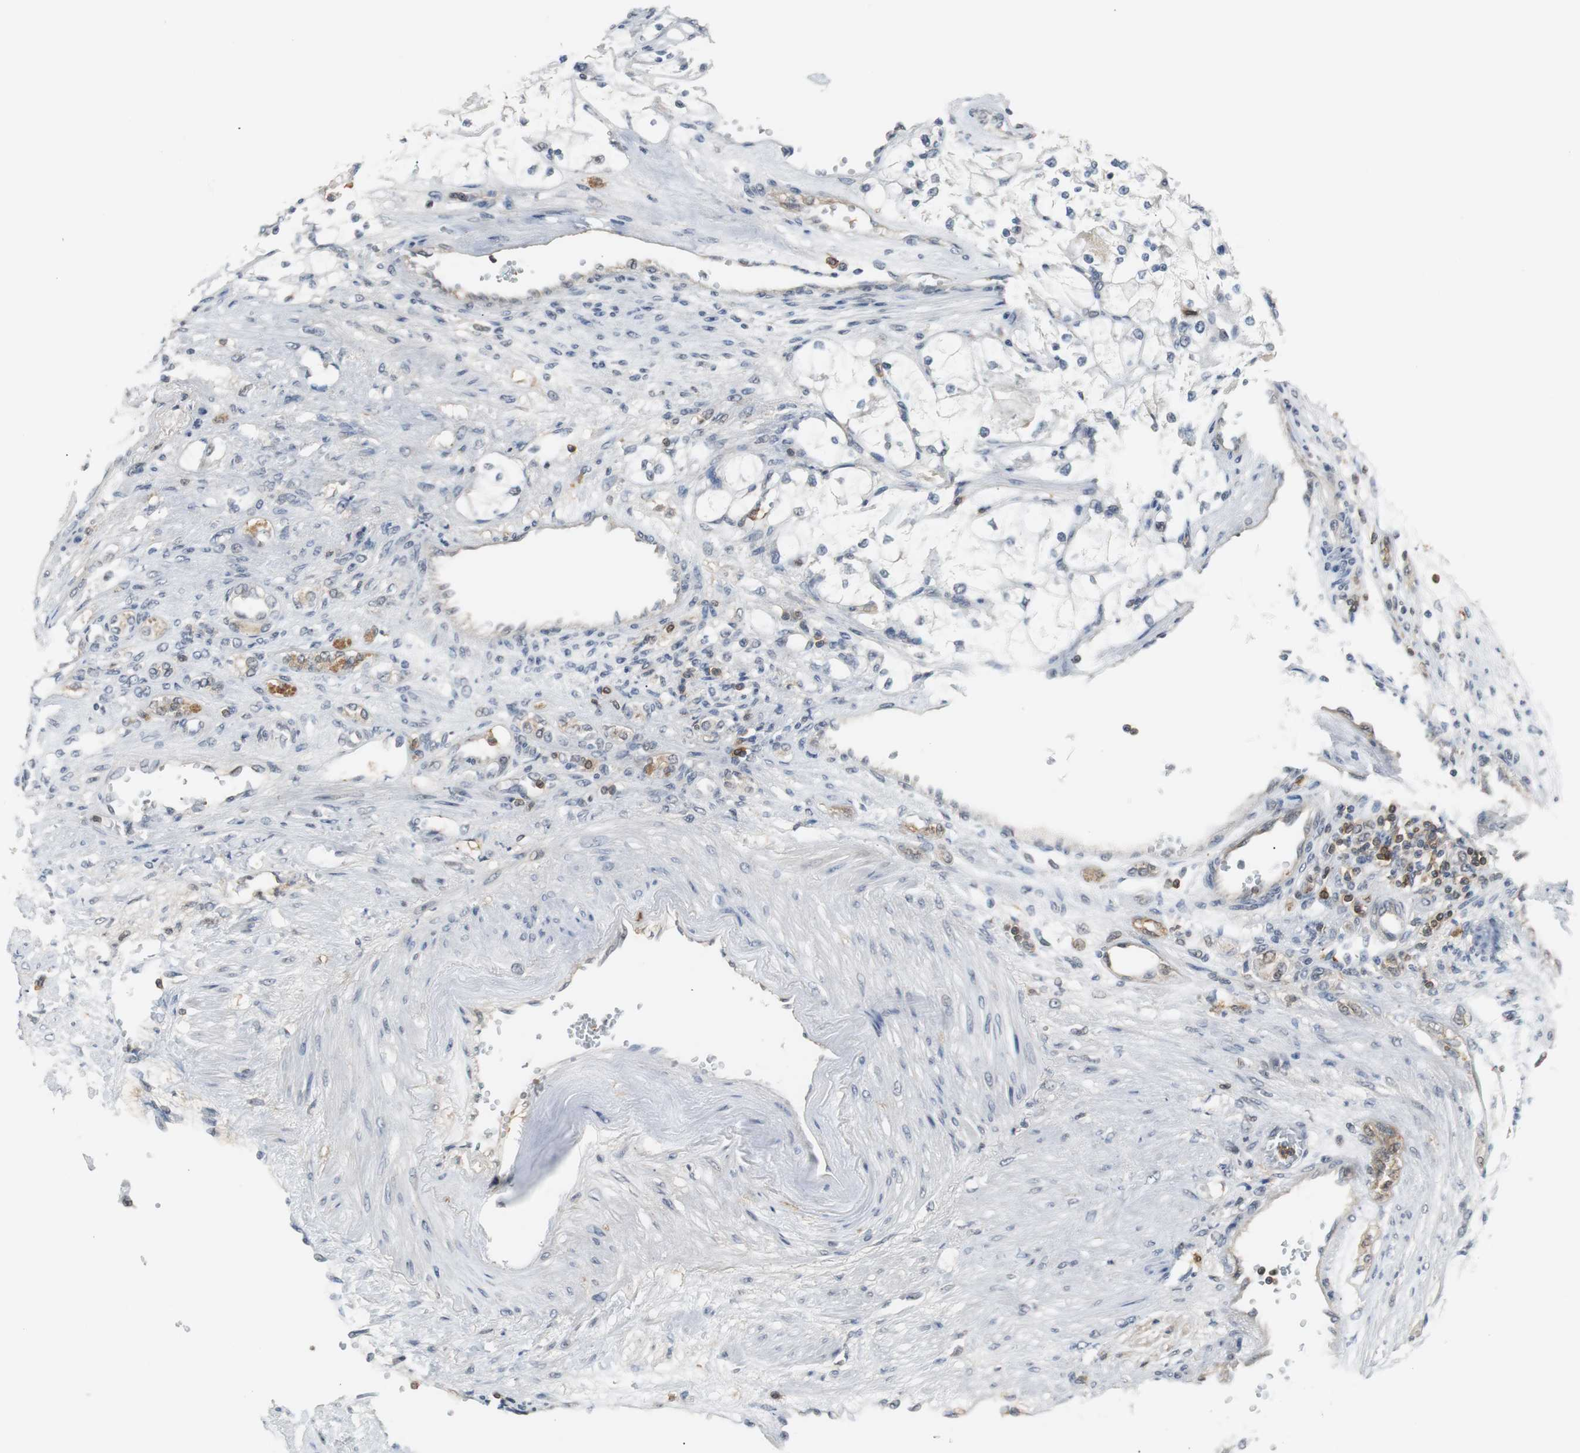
{"staining": {"intensity": "negative", "quantity": "none", "location": "none"}, "tissue": "renal cancer", "cell_type": "Tumor cells", "image_type": "cancer", "snomed": [{"axis": "morphology", "description": "Adenocarcinoma, NOS"}, {"axis": "topography", "description": "Kidney"}], "caption": "Tumor cells are negative for protein expression in human renal cancer.", "gene": "SIRT1", "patient": {"sex": "female", "age": 83}}